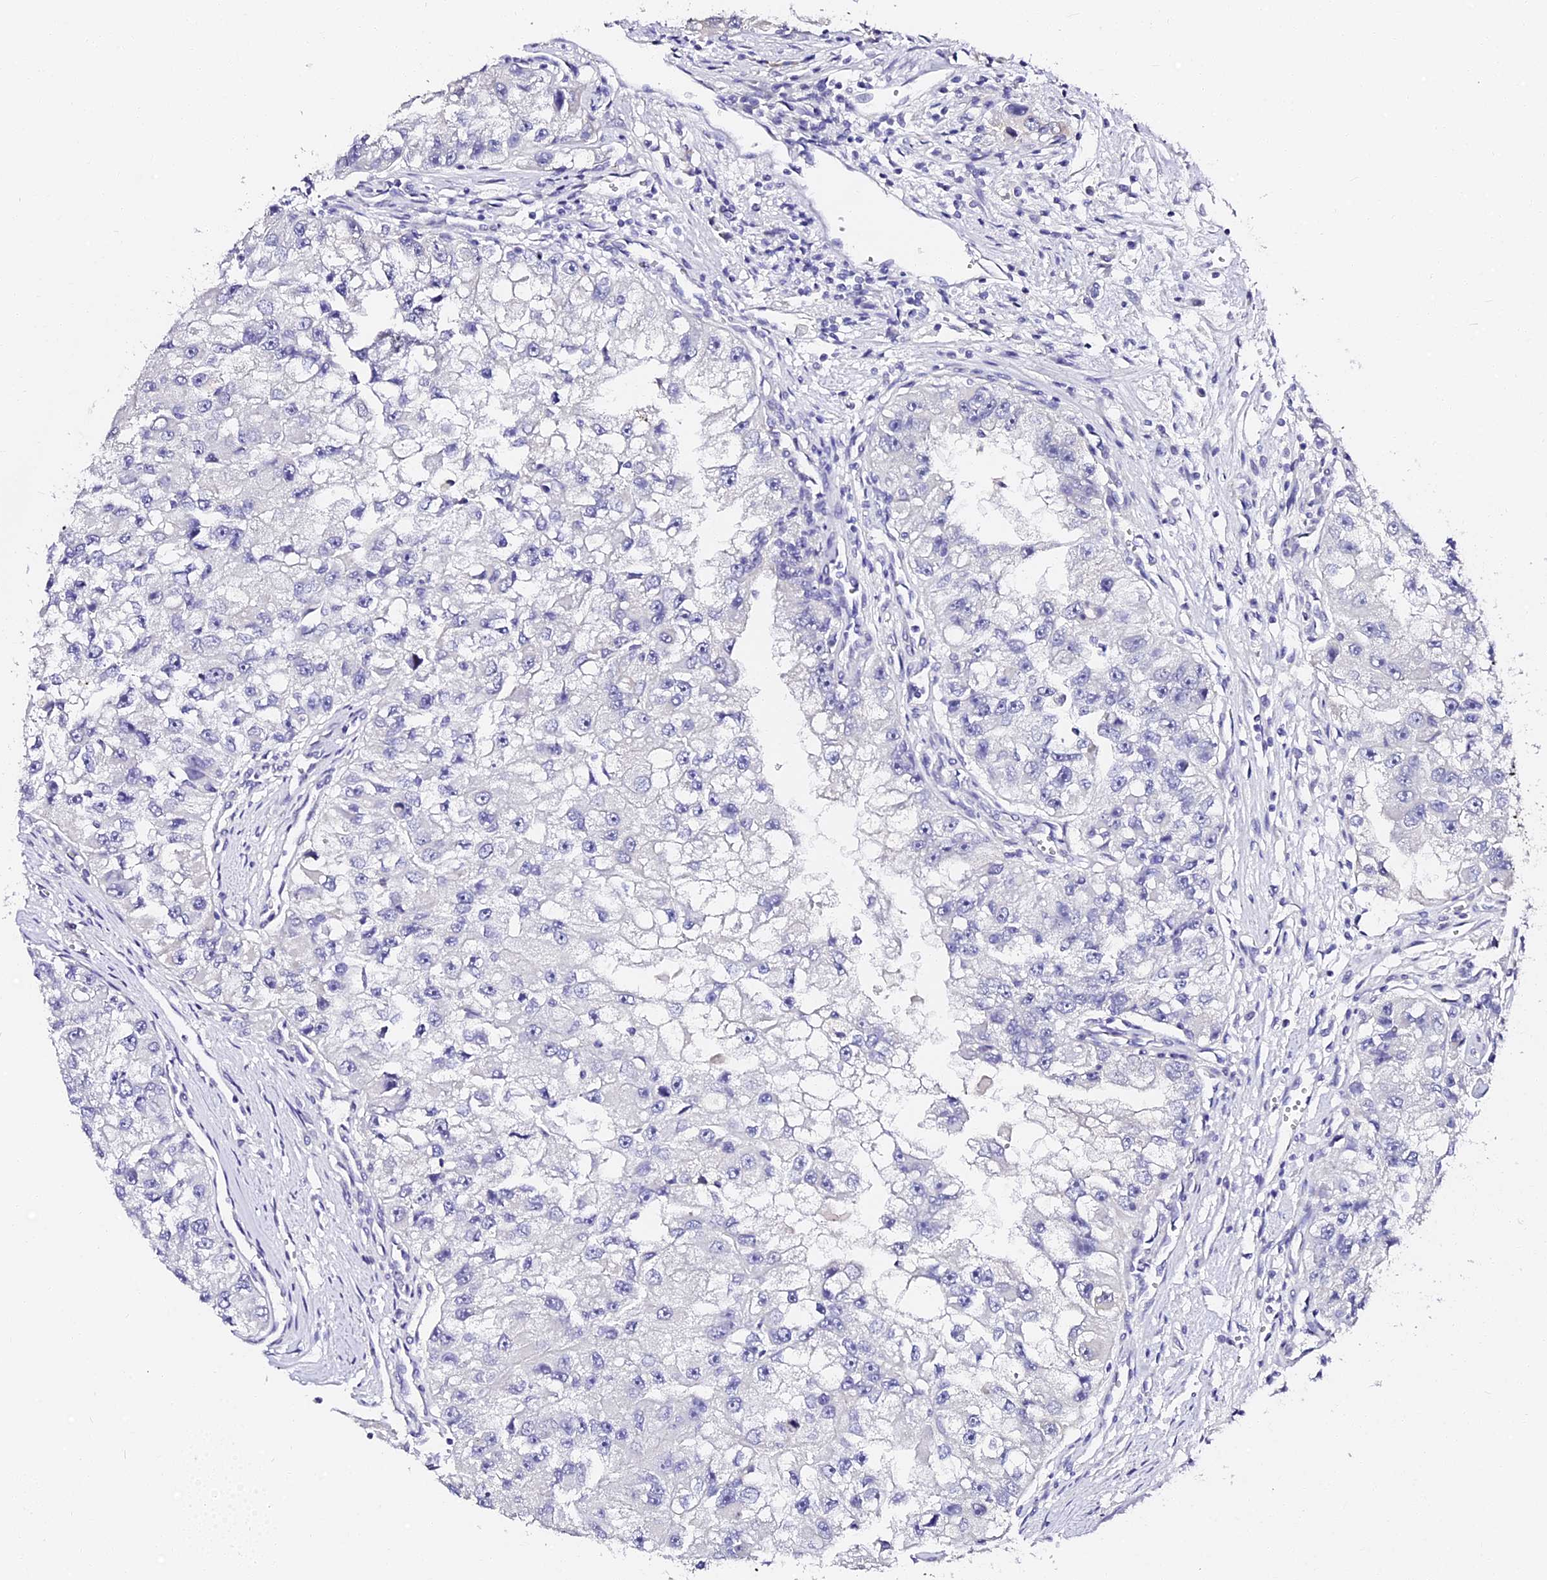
{"staining": {"intensity": "negative", "quantity": "none", "location": "none"}, "tissue": "renal cancer", "cell_type": "Tumor cells", "image_type": "cancer", "snomed": [{"axis": "morphology", "description": "Adenocarcinoma, NOS"}, {"axis": "topography", "description": "Kidney"}], "caption": "The image demonstrates no significant expression in tumor cells of adenocarcinoma (renal).", "gene": "VPS33B", "patient": {"sex": "male", "age": 63}}